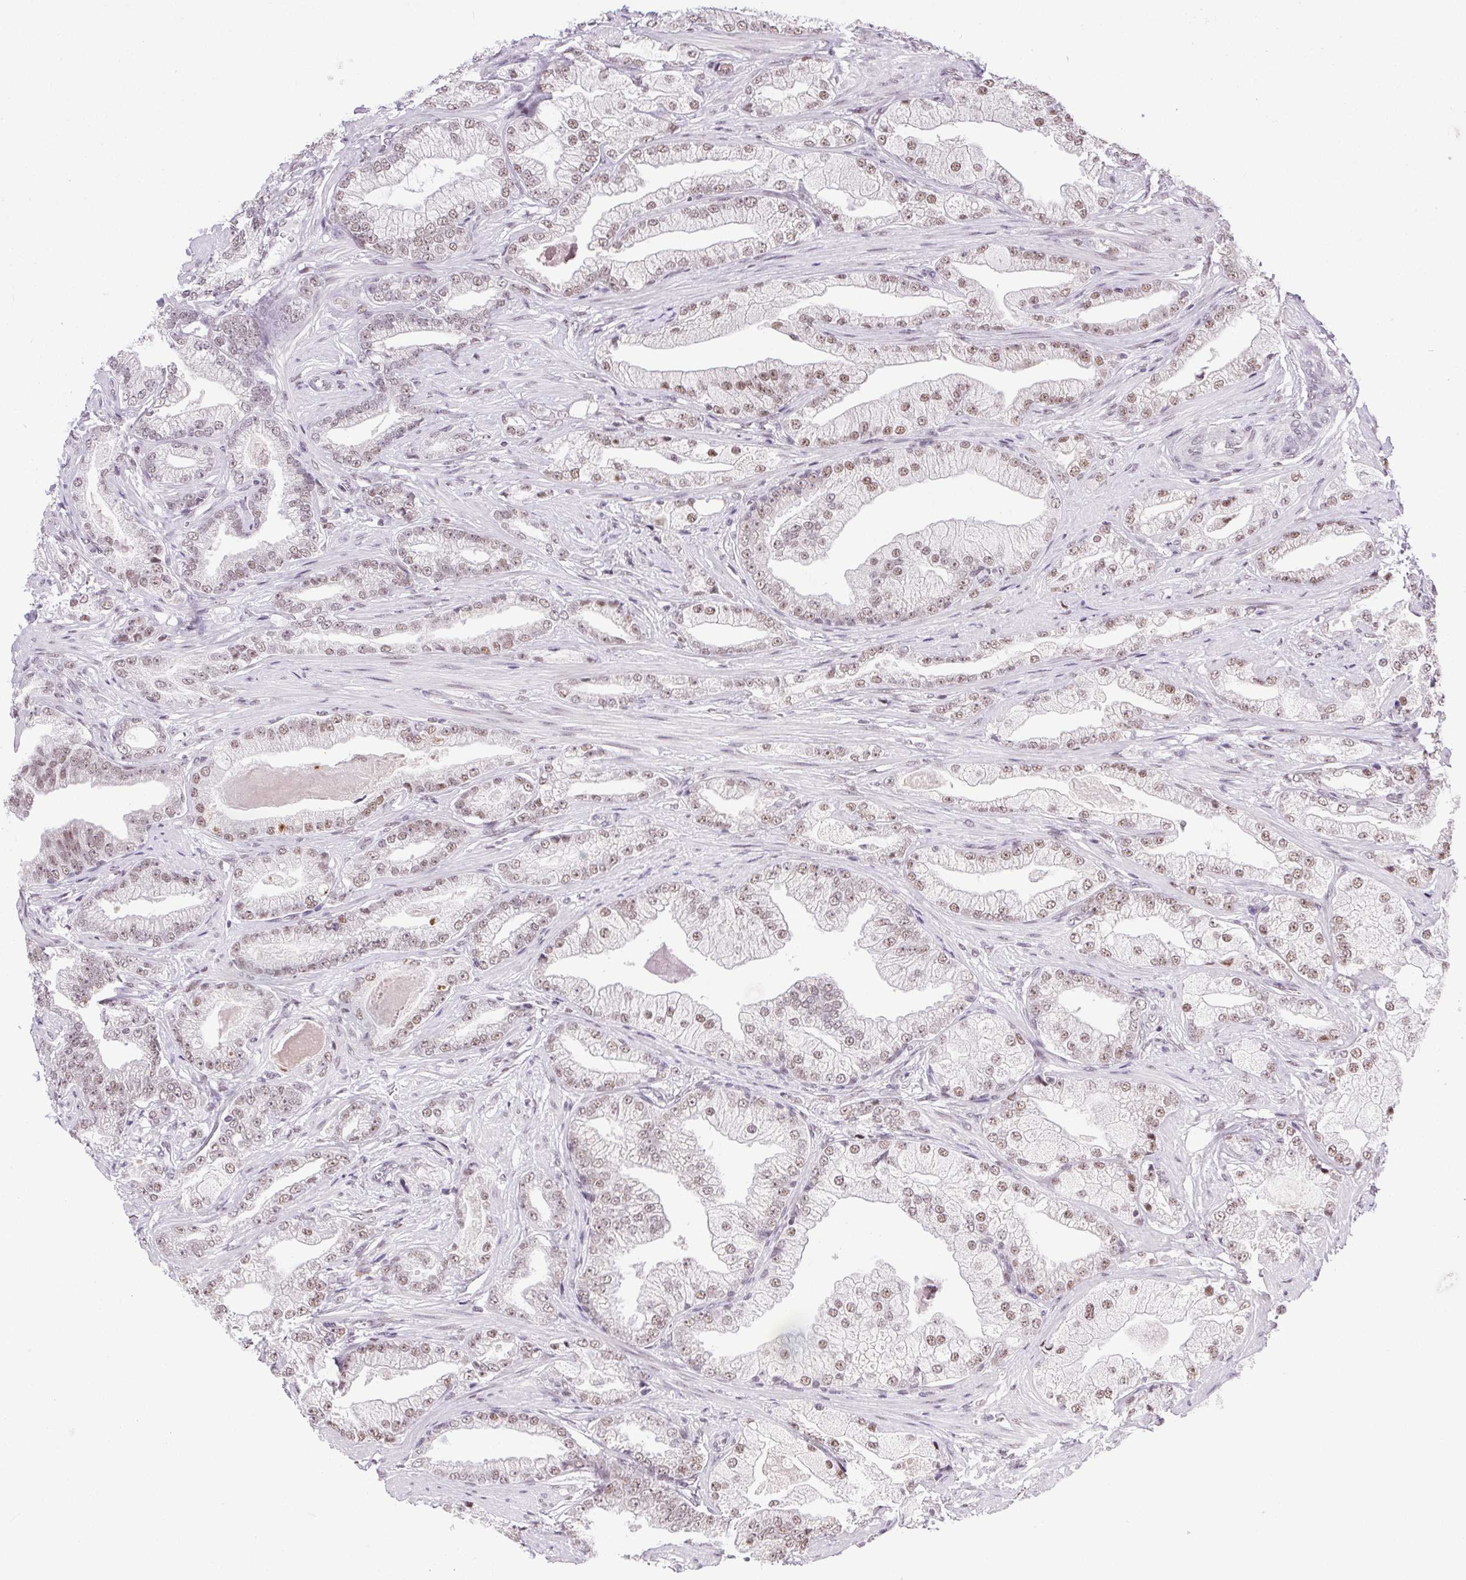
{"staining": {"intensity": "weak", "quantity": ">75%", "location": "nuclear"}, "tissue": "prostate cancer", "cell_type": "Tumor cells", "image_type": "cancer", "snomed": [{"axis": "morphology", "description": "Adenocarcinoma, Low grade"}, {"axis": "topography", "description": "Prostate"}], "caption": "Immunohistochemistry (DAB) staining of human low-grade adenocarcinoma (prostate) displays weak nuclear protein staining in approximately >75% of tumor cells. (DAB (3,3'-diaminobenzidine) IHC with brightfield microscopy, high magnification).", "gene": "TRA2B", "patient": {"sex": "male", "age": 61}}